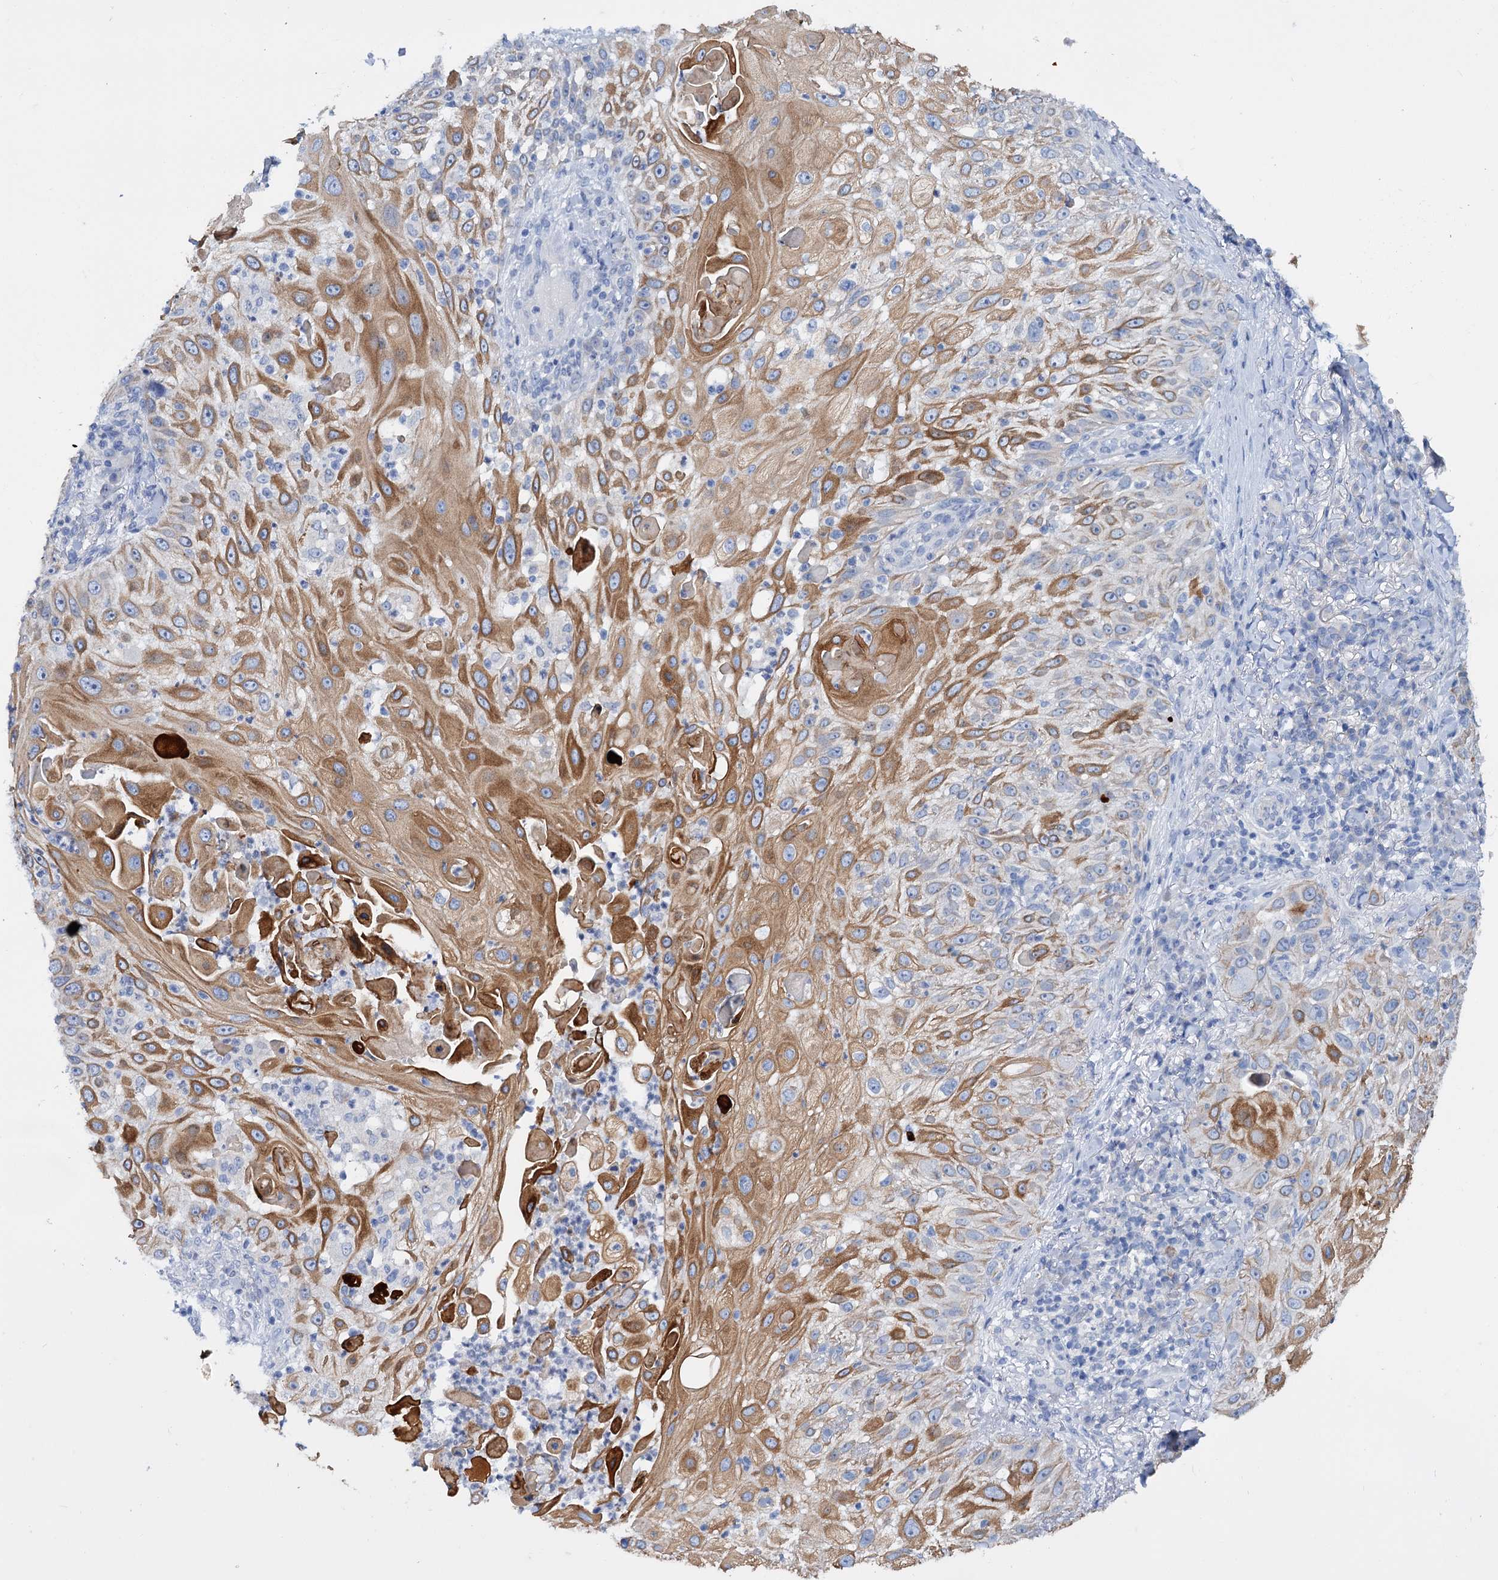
{"staining": {"intensity": "moderate", "quantity": ">75%", "location": "cytoplasmic/membranous"}, "tissue": "skin cancer", "cell_type": "Tumor cells", "image_type": "cancer", "snomed": [{"axis": "morphology", "description": "Squamous cell carcinoma, NOS"}, {"axis": "topography", "description": "Skin"}], "caption": "A photomicrograph of skin squamous cell carcinoma stained for a protein demonstrates moderate cytoplasmic/membranous brown staining in tumor cells. Immunohistochemistry stains the protein in brown and the nuclei are stained blue.", "gene": "FAAP20", "patient": {"sex": "female", "age": 44}}